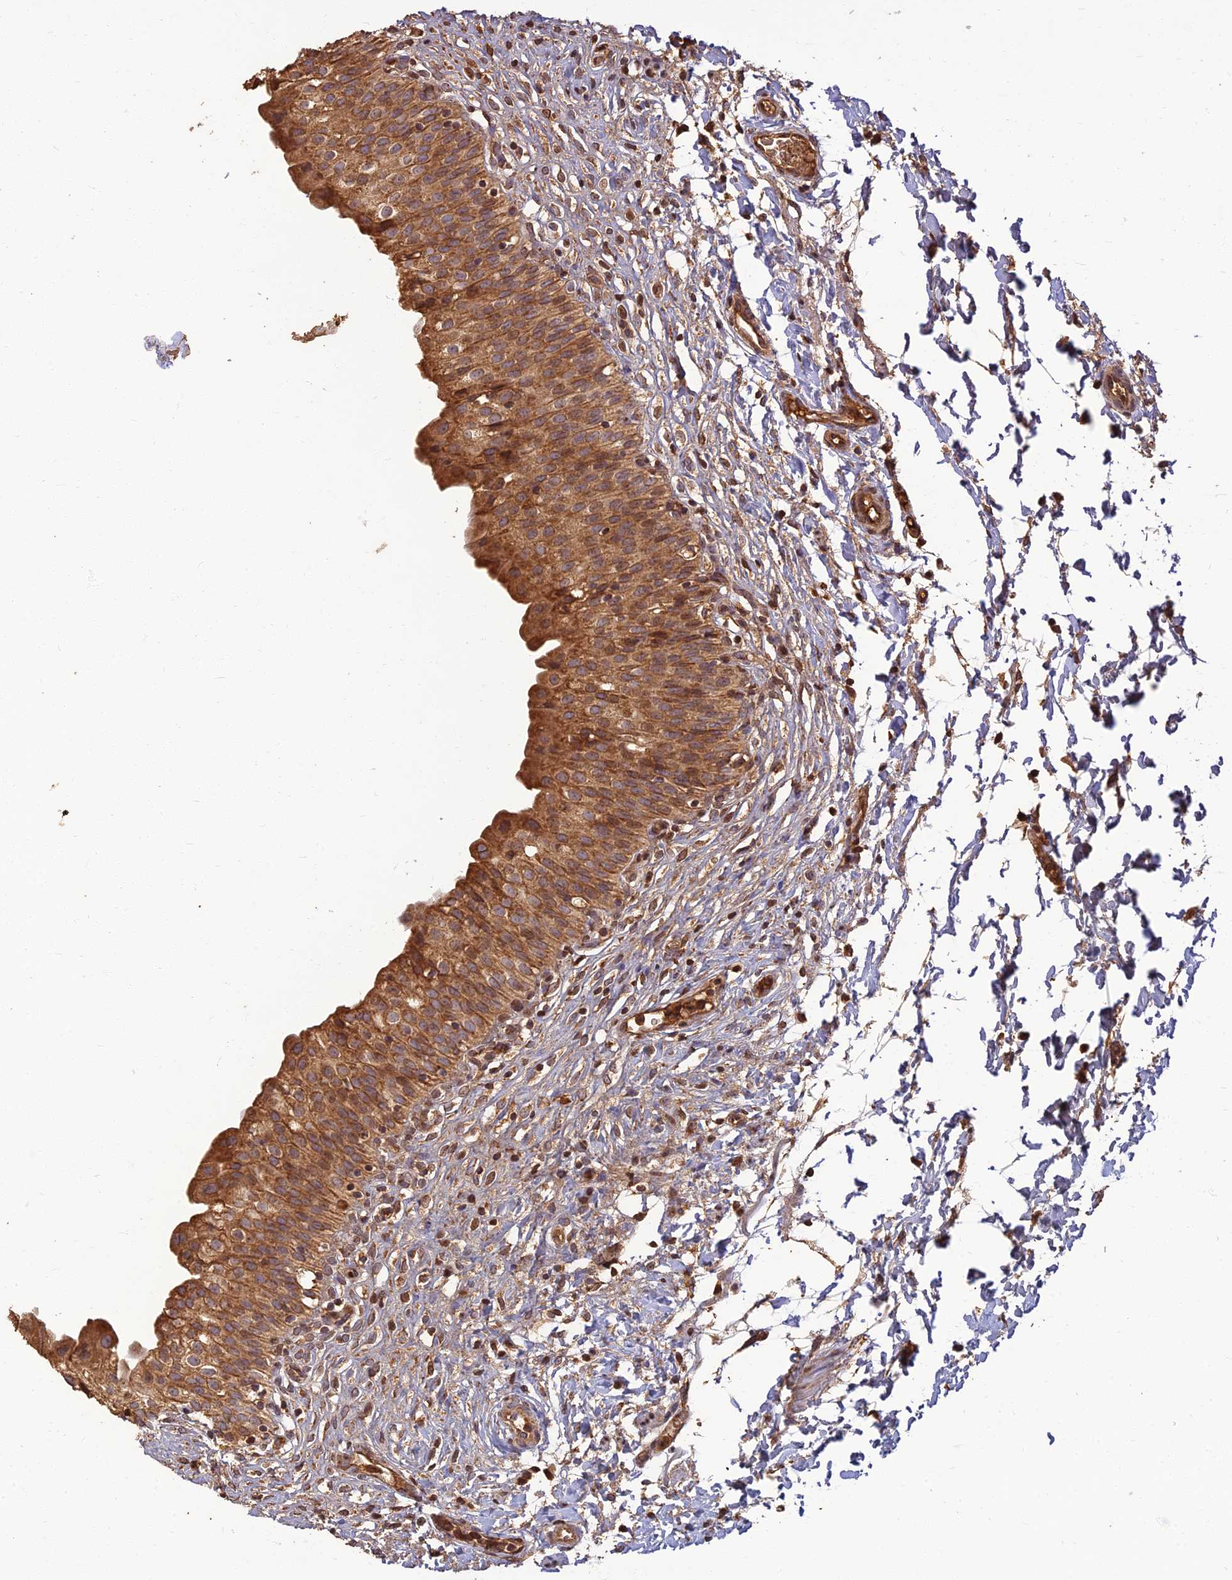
{"staining": {"intensity": "strong", "quantity": ">75%", "location": "cytoplasmic/membranous"}, "tissue": "urinary bladder", "cell_type": "Urothelial cells", "image_type": "normal", "snomed": [{"axis": "morphology", "description": "Normal tissue, NOS"}, {"axis": "topography", "description": "Urinary bladder"}], "caption": "Immunohistochemistry (IHC) of normal human urinary bladder demonstrates high levels of strong cytoplasmic/membranous expression in about >75% of urothelial cells.", "gene": "CORO1C", "patient": {"sex": "male", "age": 55}}